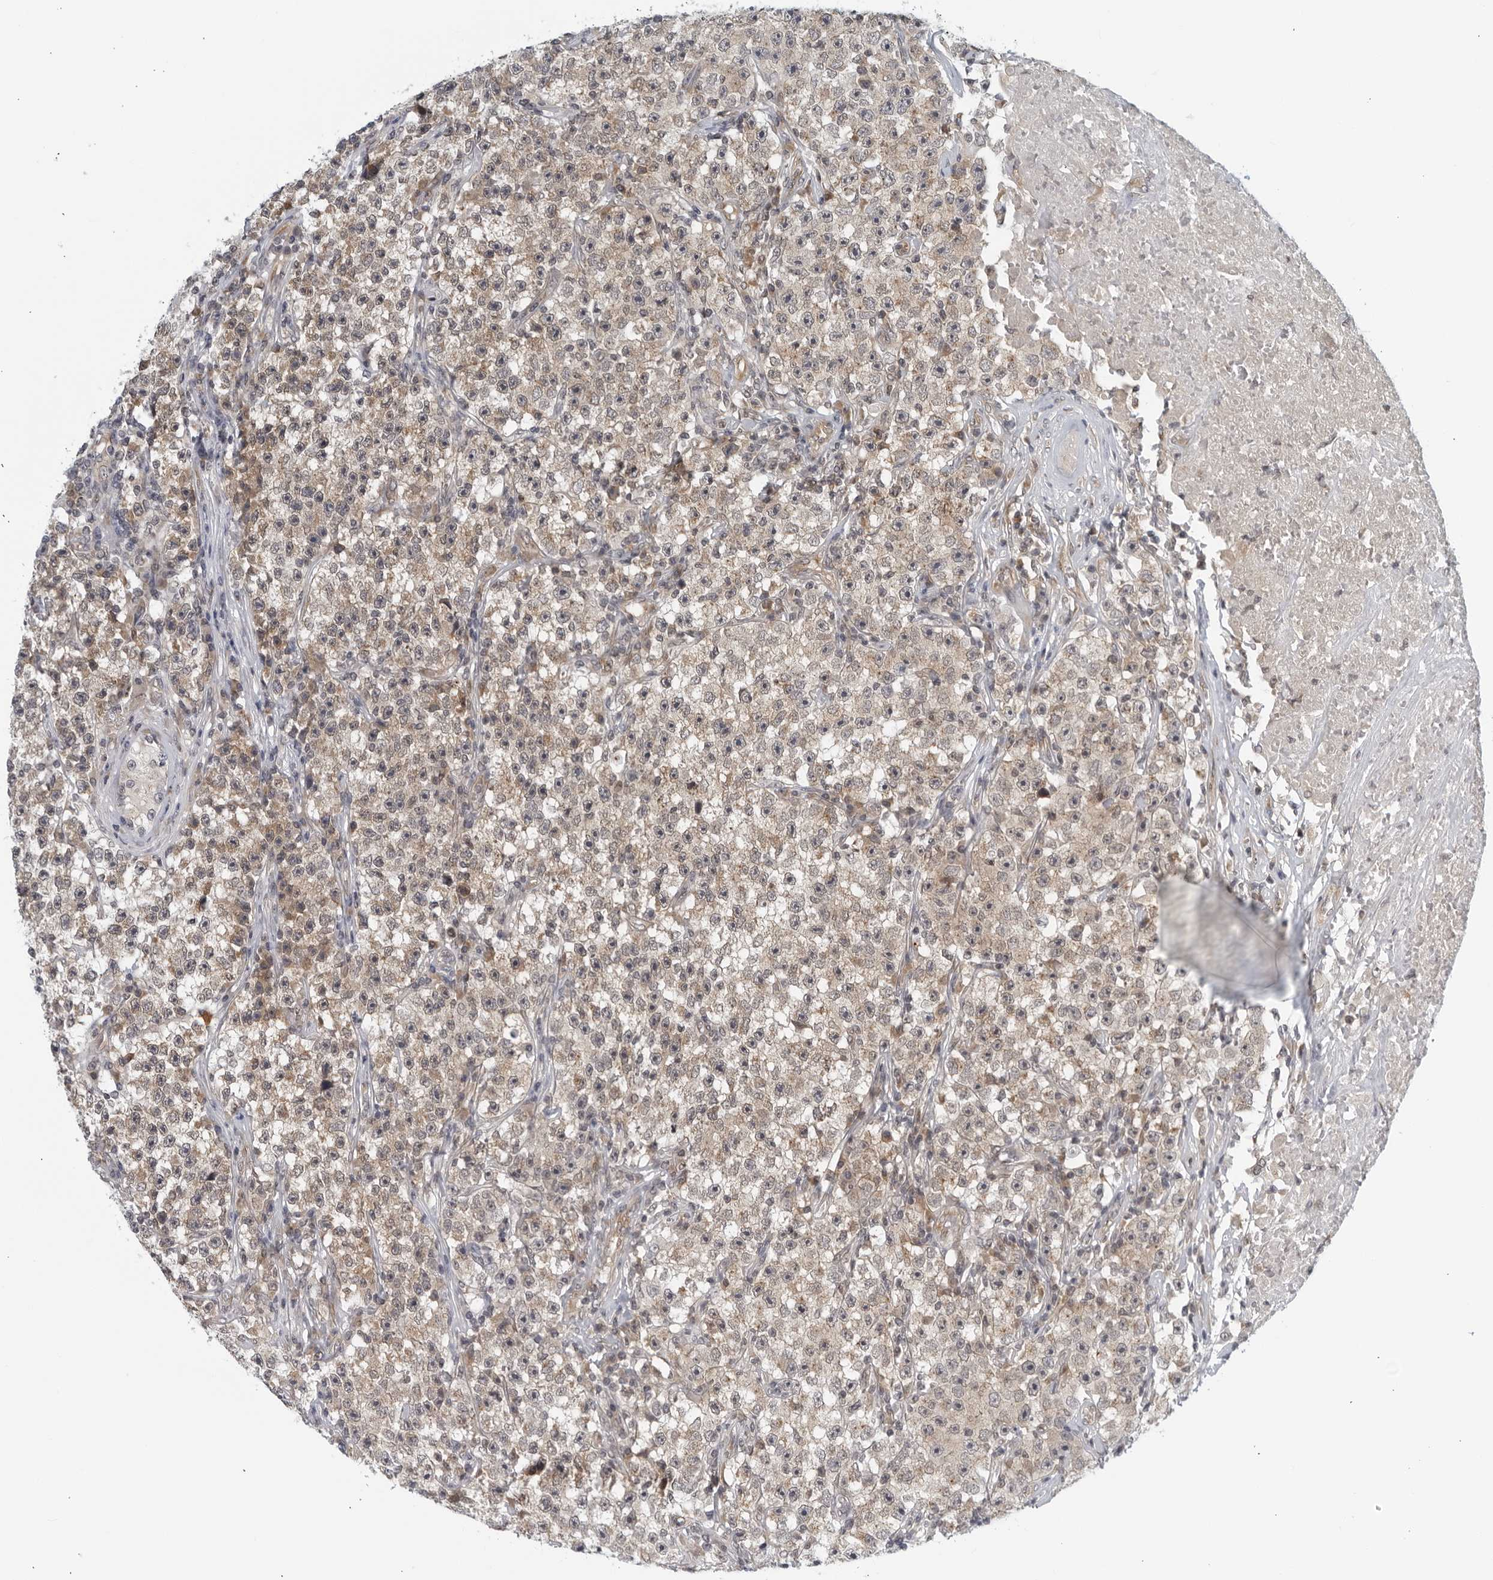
{"staining": {"intensity": "weak", "quantity": "25%-75%", "location": "cytoplasmic/membranous"}, "tissue": "testis cancer", "cell_type": "Tumor cells", "image_type": "cancer", "snomed": [{"axis": "morphology", "description": "Seminoma, NOS"}, {"axis": "topography", "description": "Testis"}], "caption": "Testis seminoma tissue reveals weak cytoplasmic/membranous expression in about 25%-75% of tumor cells, visualized by immunohistochemistry.", "gene": "RC3H1", "patient": {"sex": "male", "age": 22}}